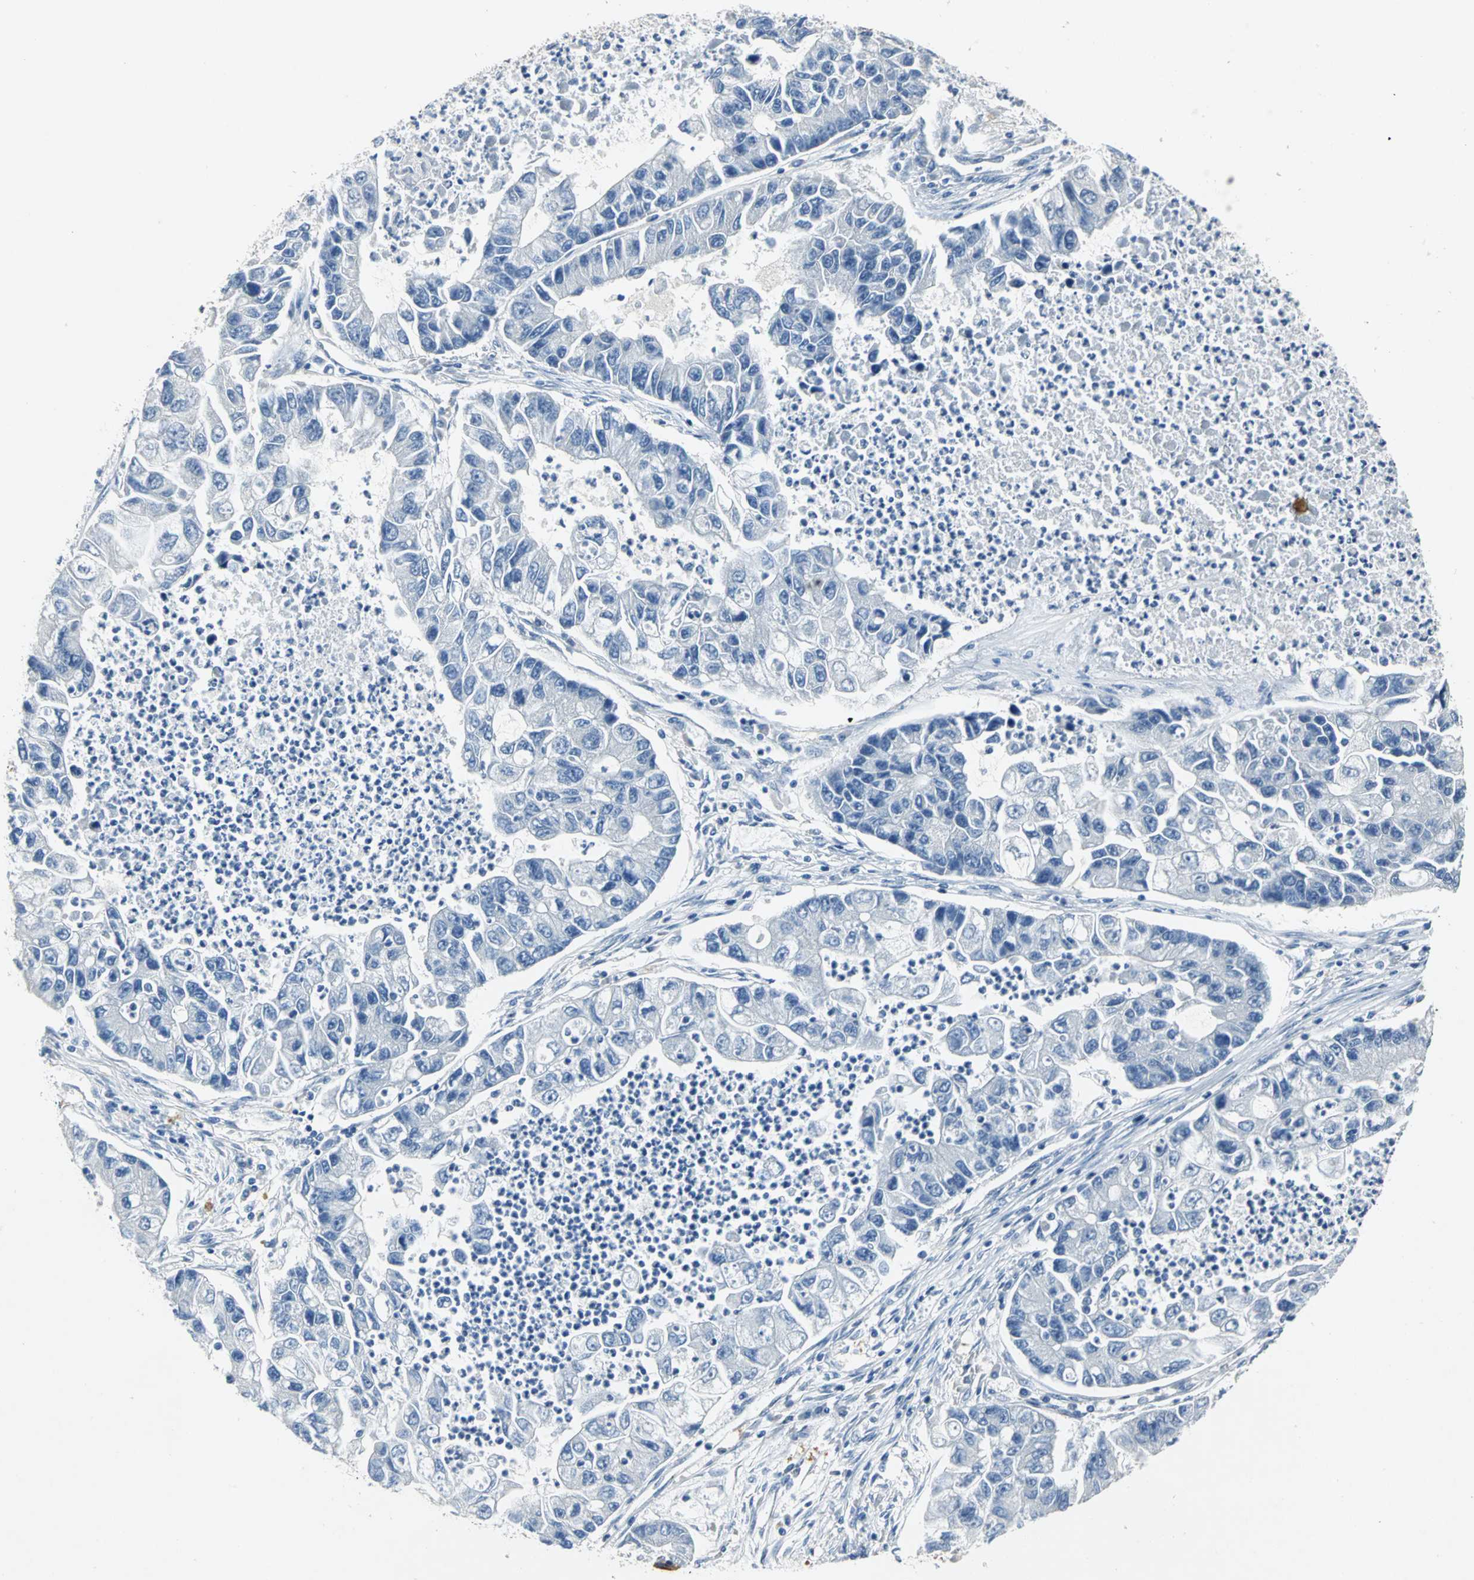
{"staining": {"intensity": "negative", "quantity": "none", "location": "none"}, "tissue": "lung cancer", "cell_type": "Tumor cells", "image_type": "cancer", "snomed": [{"axis": "morphology", "description": "Adenocarcinoma, NOS"}, {"axis": "topography", "description": "Lung"}], "caption": "The photomicrograph displays no staining of tumor cells in adenocarcinoma (lung).", "gene": "EFNB3", "patient": {"sex": "female", "age": 51}}